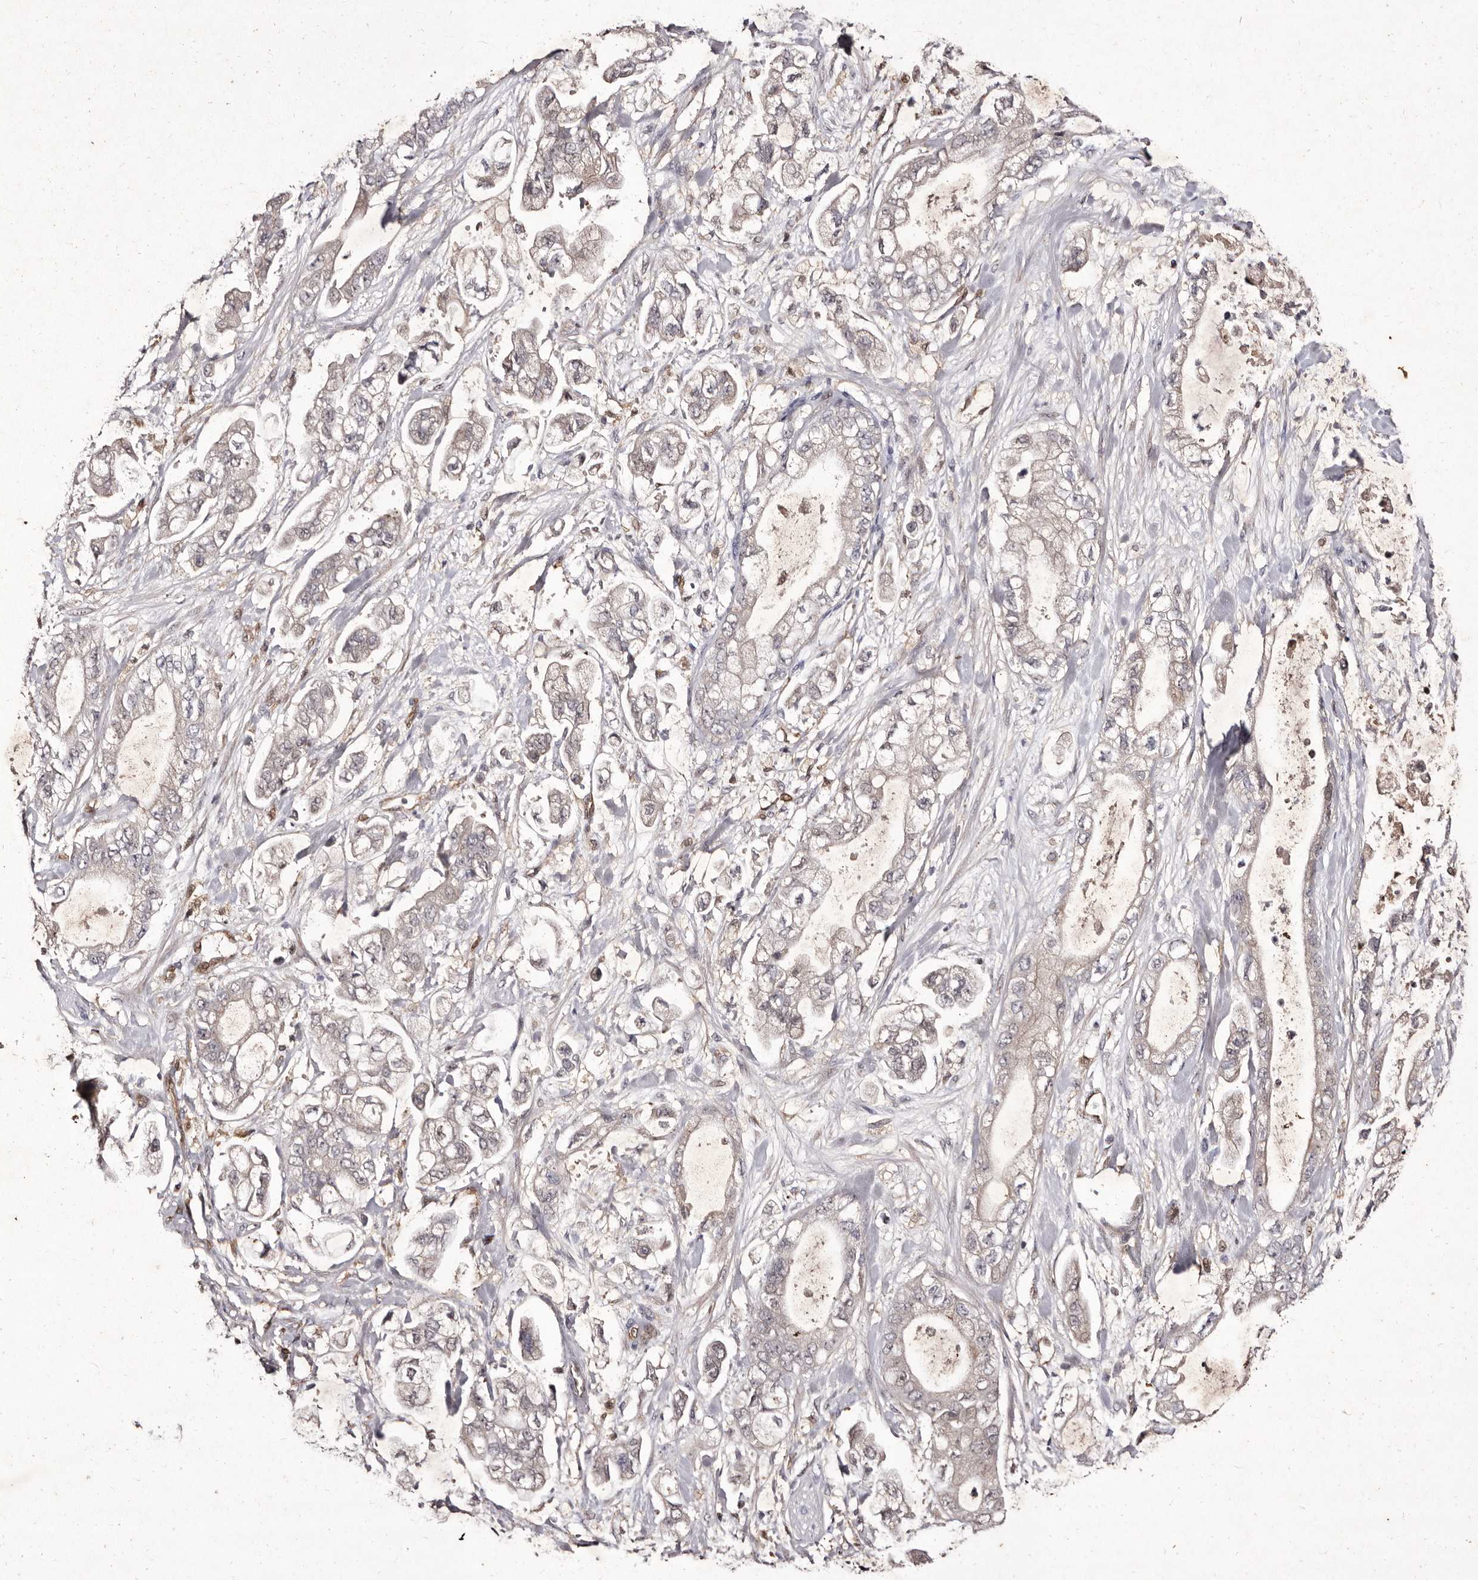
{"staining": {"intensity": "negative", "quantity": "none", "location": "none"}, "tissue": "stomach cancer", "cell_type": "Tumor cells", "image_type": "cancer", "snomed": [{"axis": "morphology", "description": "Normal tissue, NOS"}, {"axis": "morphology", "description": "Adenocarcinoma, NOS"}, {"axis": "topography", "description": "Stomach"}], "caption": "There is no significant staining in tumor cells of adenocarcinoma (stomach).", "gene": "GIMAP4", "patient": {"sex": "male", "age": 62}}